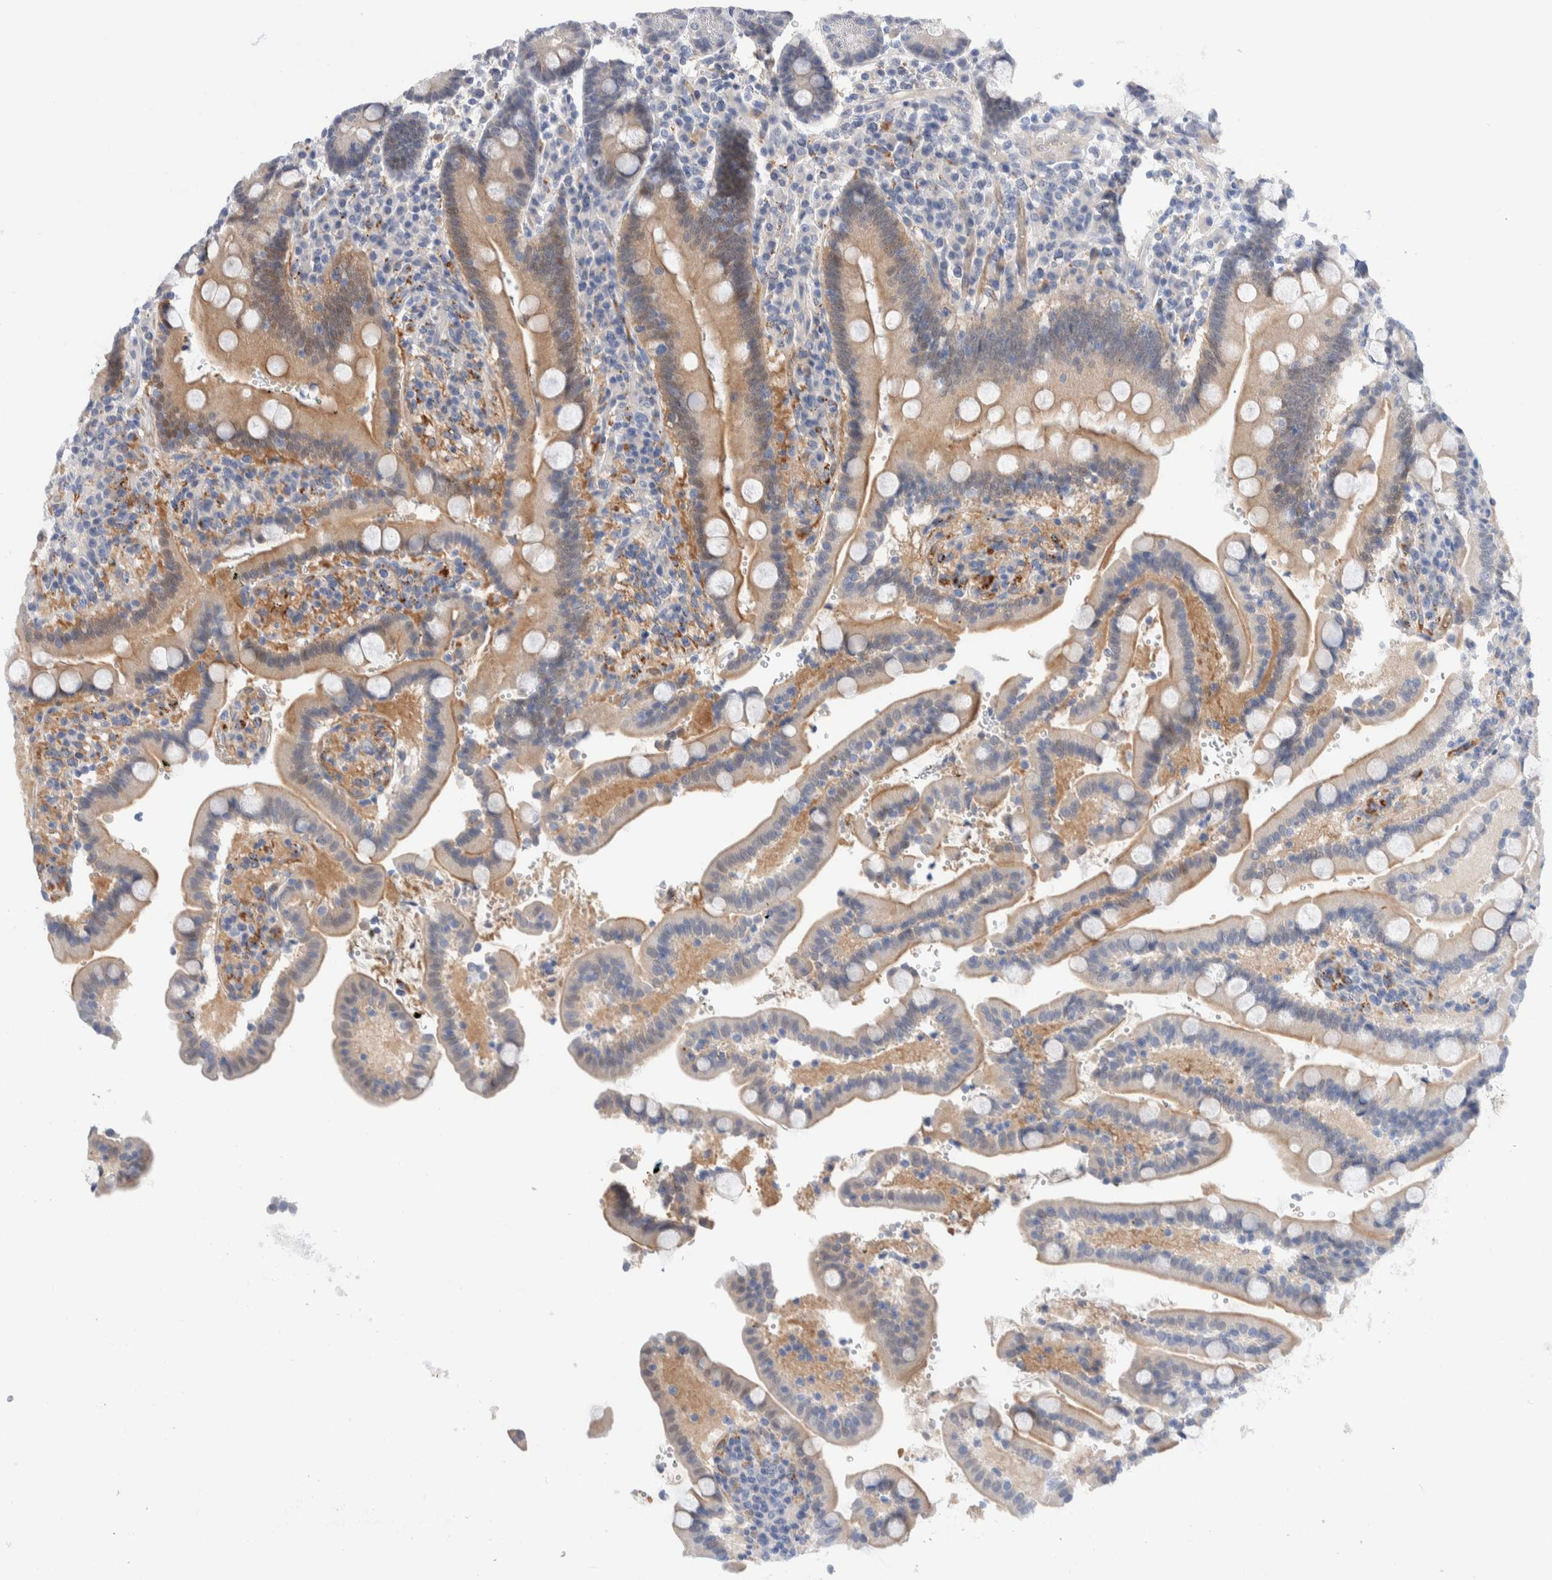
{"staining": {"intensity": "moderate", "quantity": "25%-75%", "location": "cytoplasmic/membranous"}, "tissue": "duodenum", "cell_type": "Glandular cells", "image_type": "normal", "snomed": [{"axis": "morphology", "description": "Normal tissue, NOS"}, {"axis": "topography", "description": "Small intestine, NOS"}], "caption": "Duodenum stained with IHC reveals moderate cytoplasmic/membranous positivity in about 25%-75% of glandular cells.", "gene": "METRNL", "patient": {"sex": "female", "age": 71}}